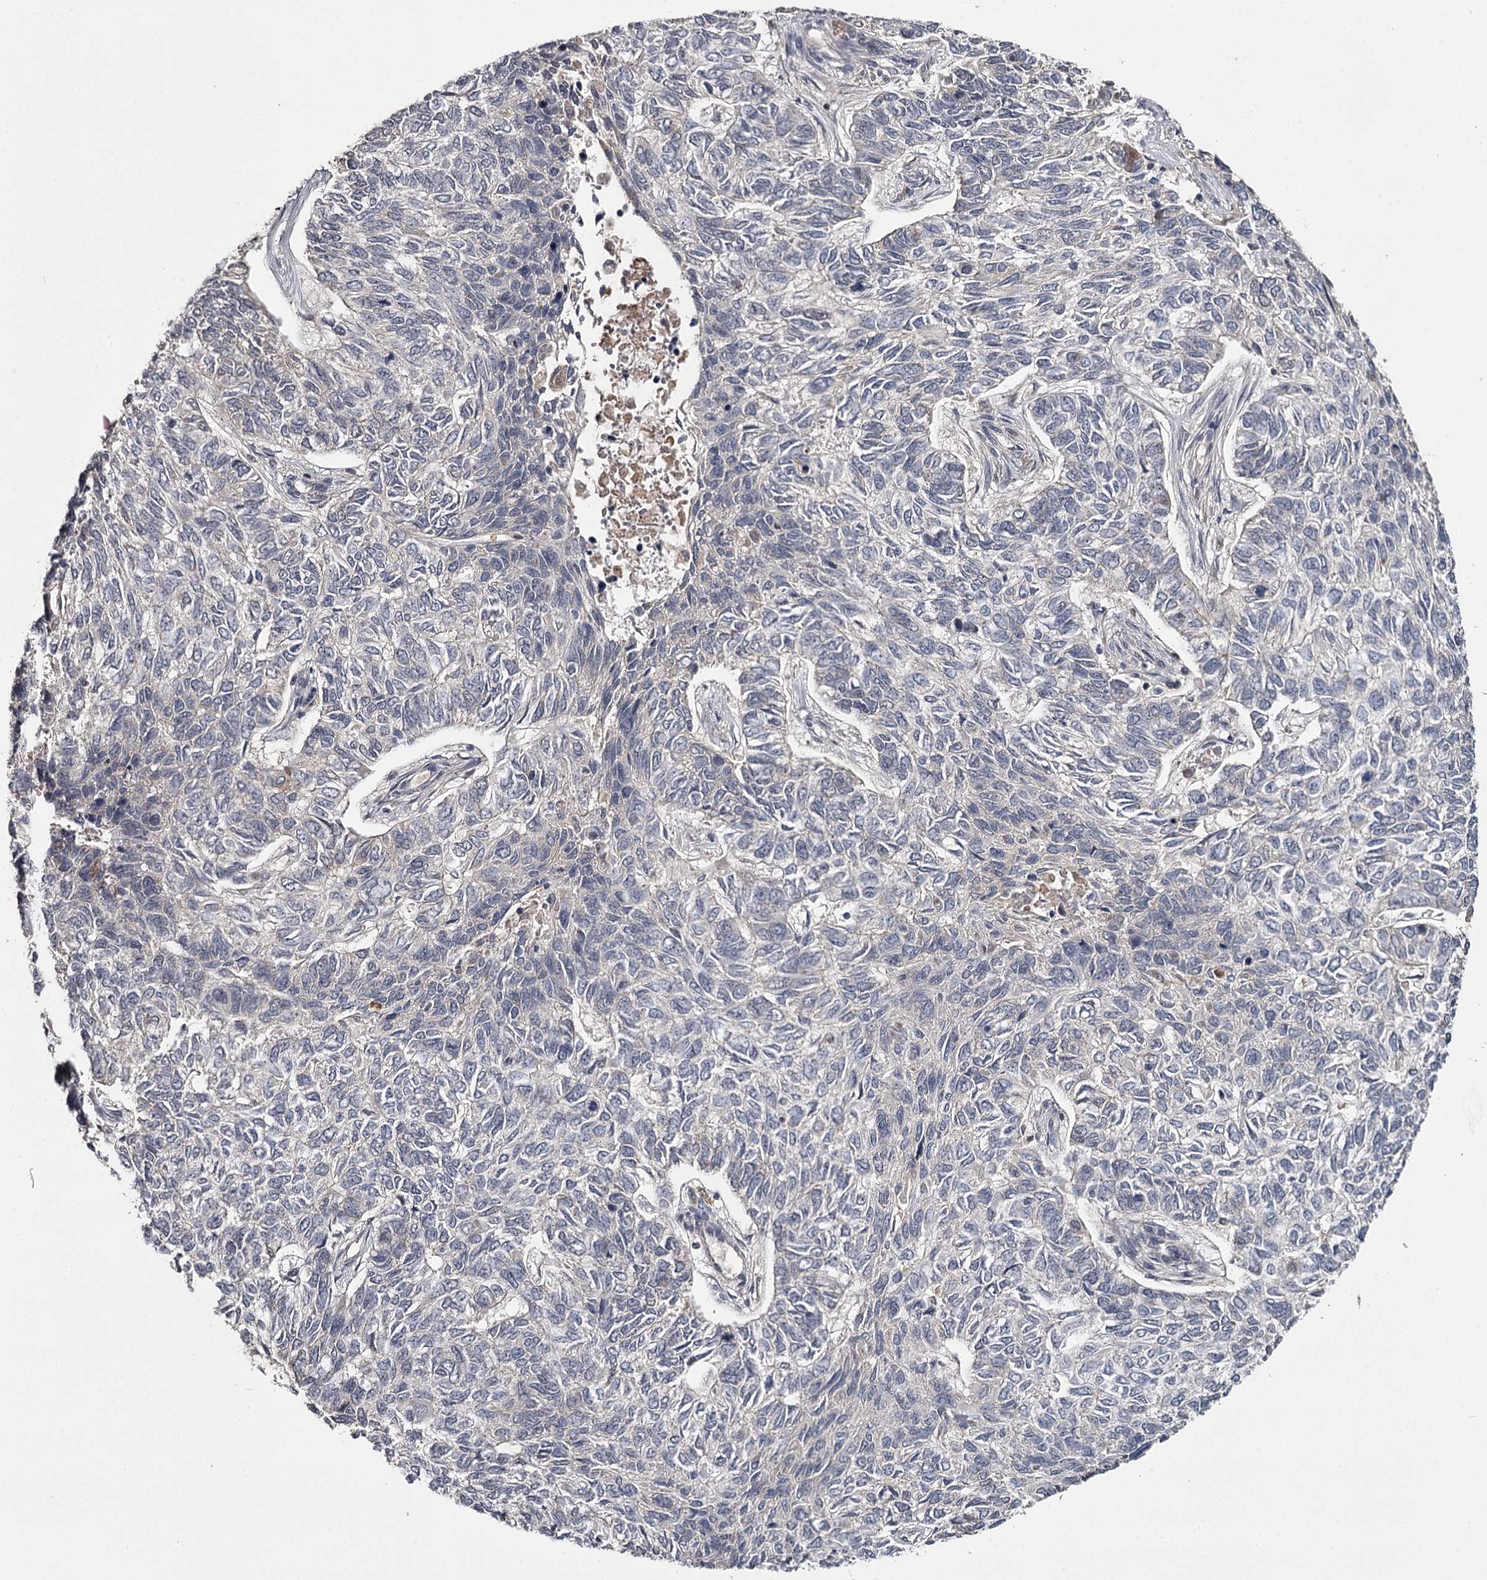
{"staining": {"intensity": "negative", "quantity": "none", "location": "none"}, "tissue": "skin cancer", "cell_type": "Tumor cells", "image_type": "cancer", "snomed": [{"axis": "morphology", "description": "Basal cell carcinoma"}, {"axis": "topography", "description": "Skin"}], "caption": "The photomicrograph reveals no significant staining in tumor cells of skin basal cell carcinoma.", "gene": "CWF19L2", "patient": {"sex": "female", "age": 65}}